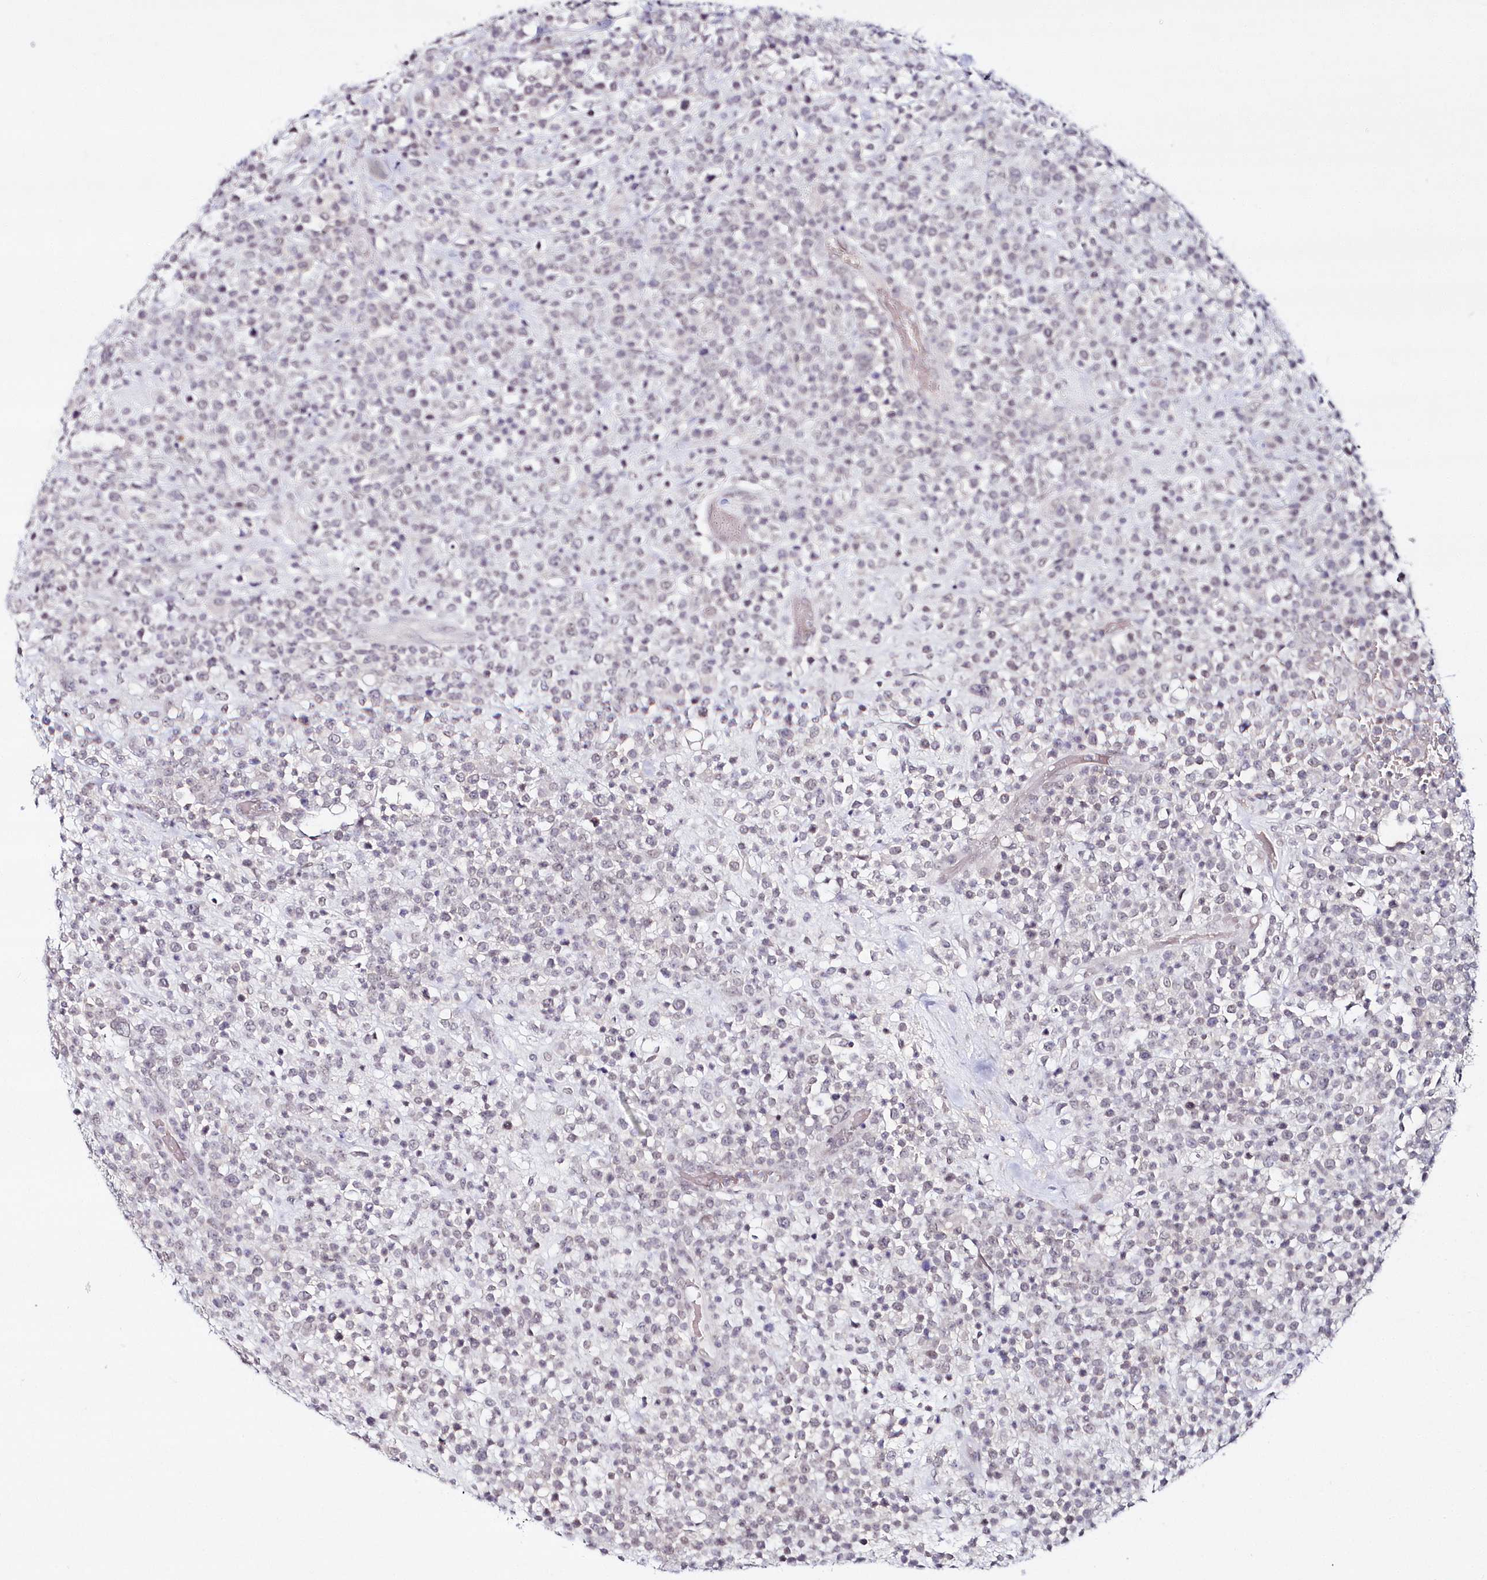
{"staining": {"intensity": "negative", "quantity": "none", "location": "none"}, "tissue": "lymphoma", "cell_type": "Tumor cells", "image_type": "cancer", "snomed": [{"axis": "morphology", "description": "Malignant lymphoma, non-Hodgkin's type, High grade"}, {"axis": "topography", "description": "Colon"}], "caption": "Tumor cells are negative for protein expression in human high-grade malignant lymphoma, non-Hodgkin's type. (DAB (3,3'-diaminobenzidine) immunohistochemistry, high magnification).", "gene": "HYCC2", "patient": {"sex": "female", "age": 53}}